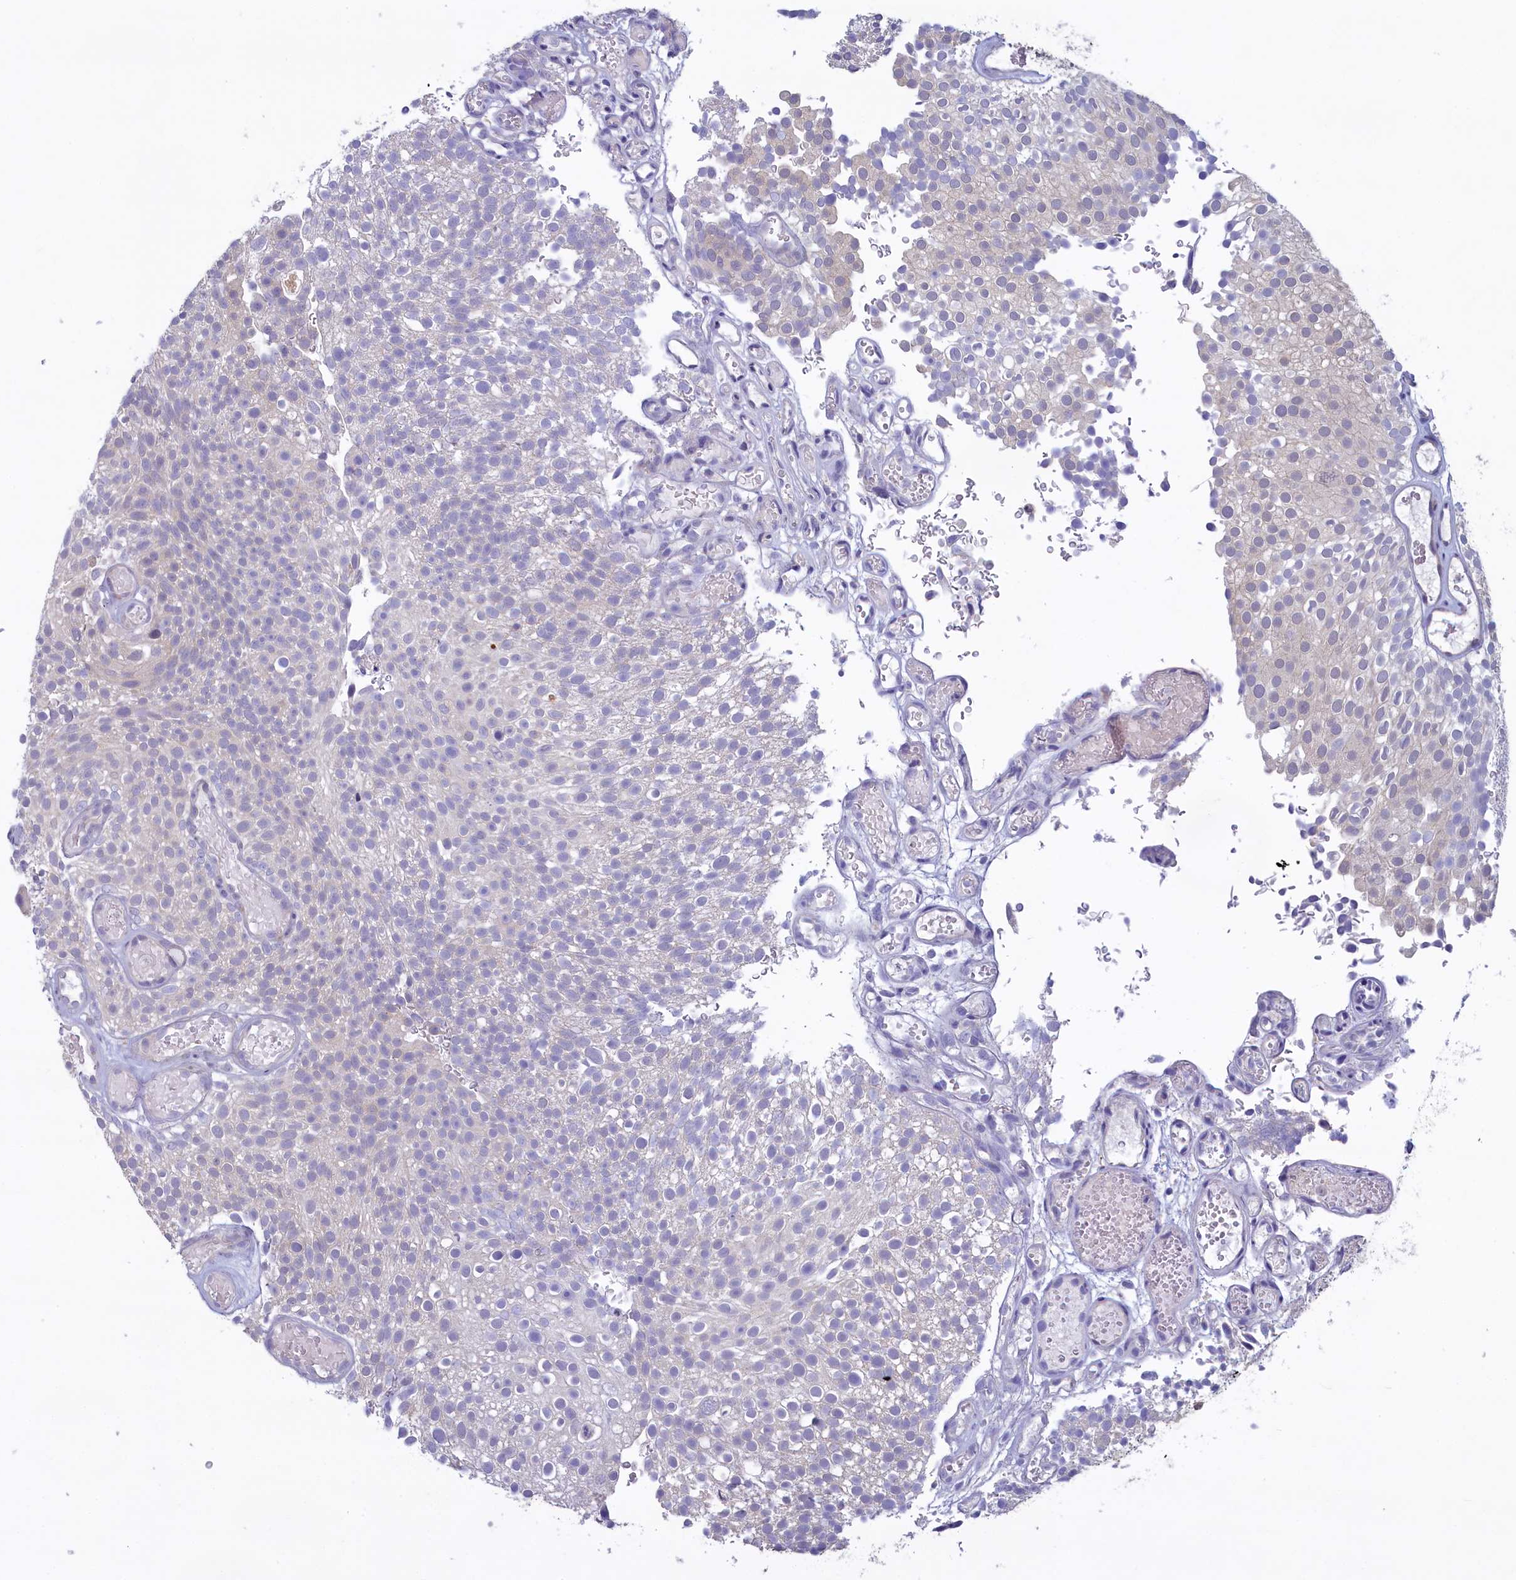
{"staining": {"intensity": "negative", "quantity": "none", "location": "none"}, "tissue": "urothelial cancer", "cell_type": "Tumor cells", "image_type": "cancer", "snomed": [{"axis": "morphology", "description": "Urothelial carcinoma, Low grade"}, {"axis": "topography", "description": "Urinary bladder"}], "caption": "This is an immunohistochemistry (IHC) photomicrograph of human urothelial cancer. There is no positivity in tumor cells.", "gene": "UCHL3", "patient": {"sex": "male", "age": 78}}